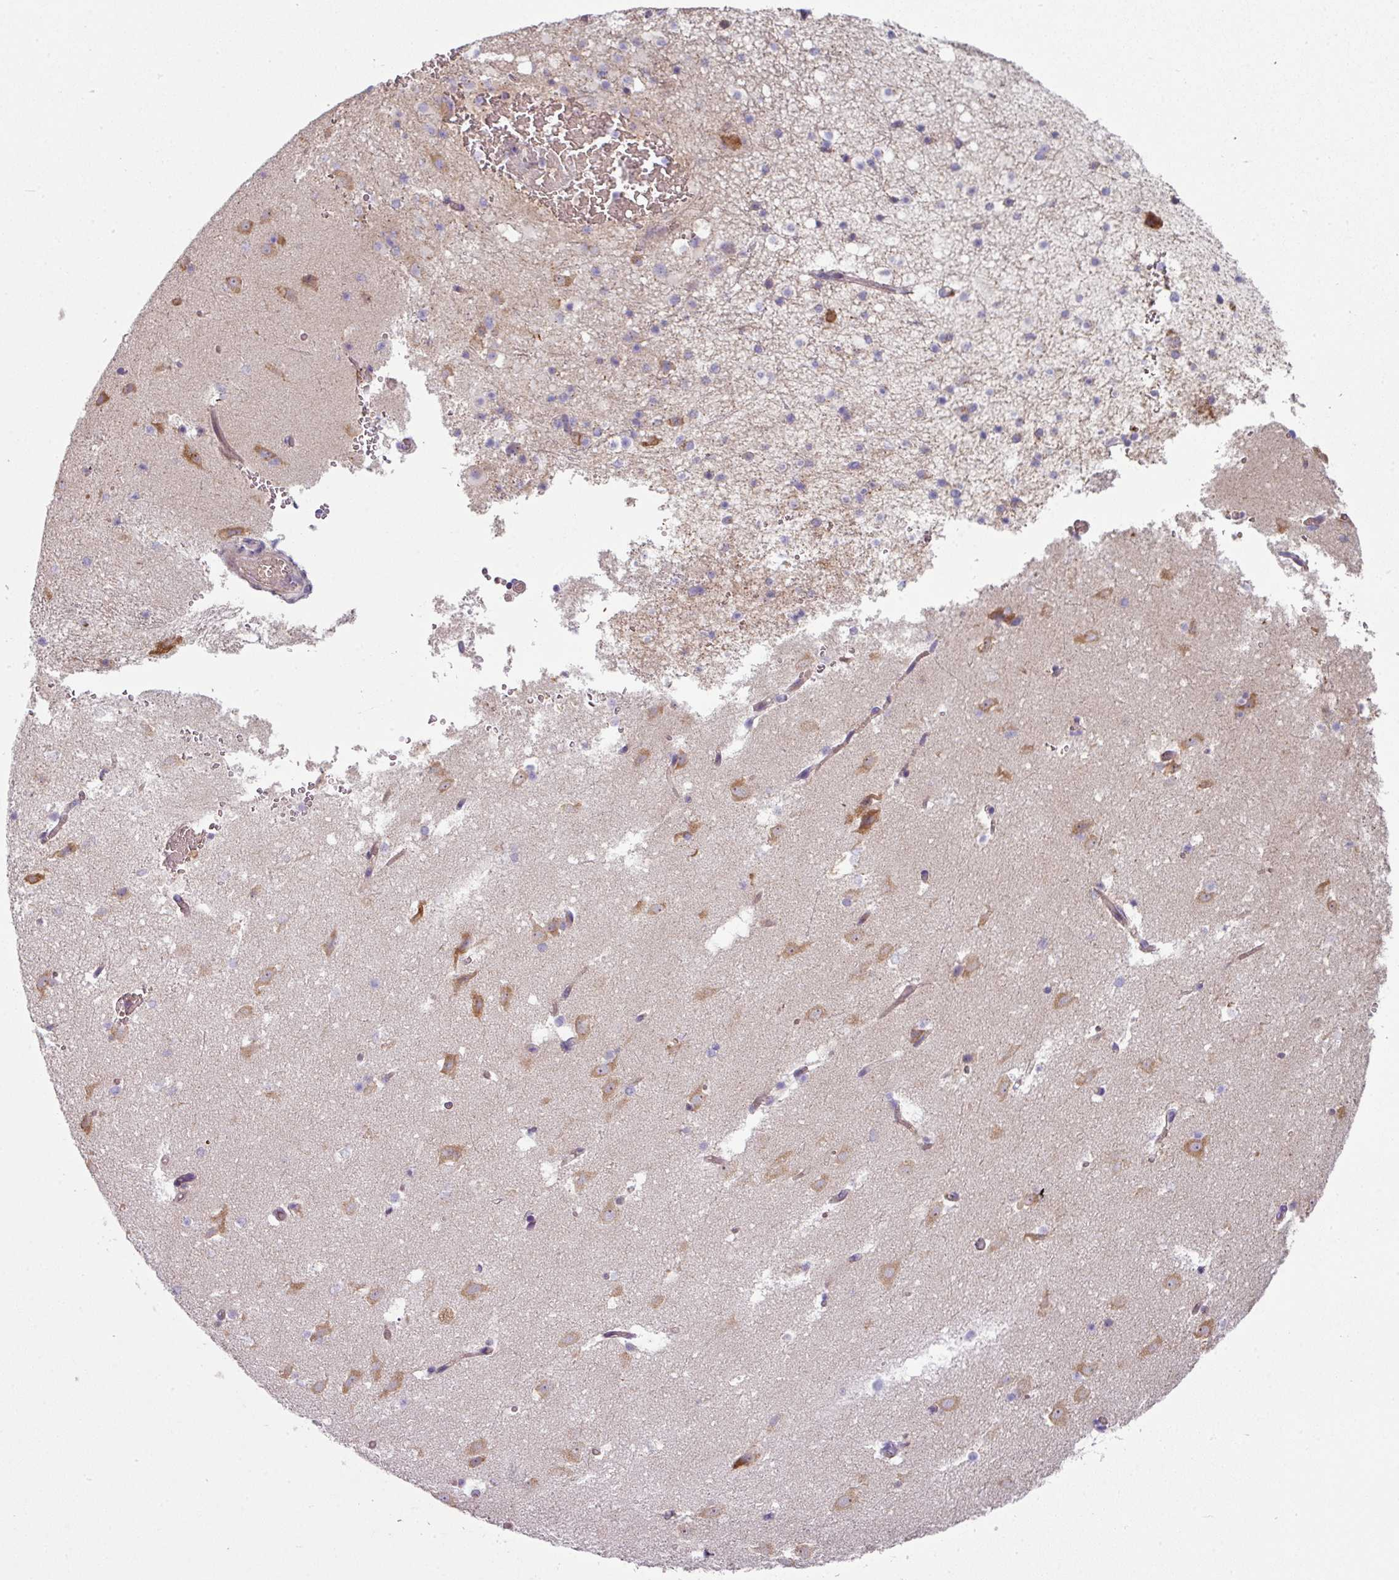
{"staining": {"intensity": "negative", "quantity": "none", "location": "none"}, "tissue": "caudate", "cell_type": "Glial cells", "image_type": "normal", "snomed": [{"axis": "morphology", "description": "Normal tissue, NOS"}, {"axis": "topography", "description": "Lateral ventricle wall"}], "caption": "The image displays no significant expression in glial cells of caudate. The staining was performed using DAB to visualize the protein expression in brown, while the nuclei were stained in blue with hematoxylin (Magnification: 20x).", "gene": "LRRC9", "patient": {"sex": "male", "age": 37}}